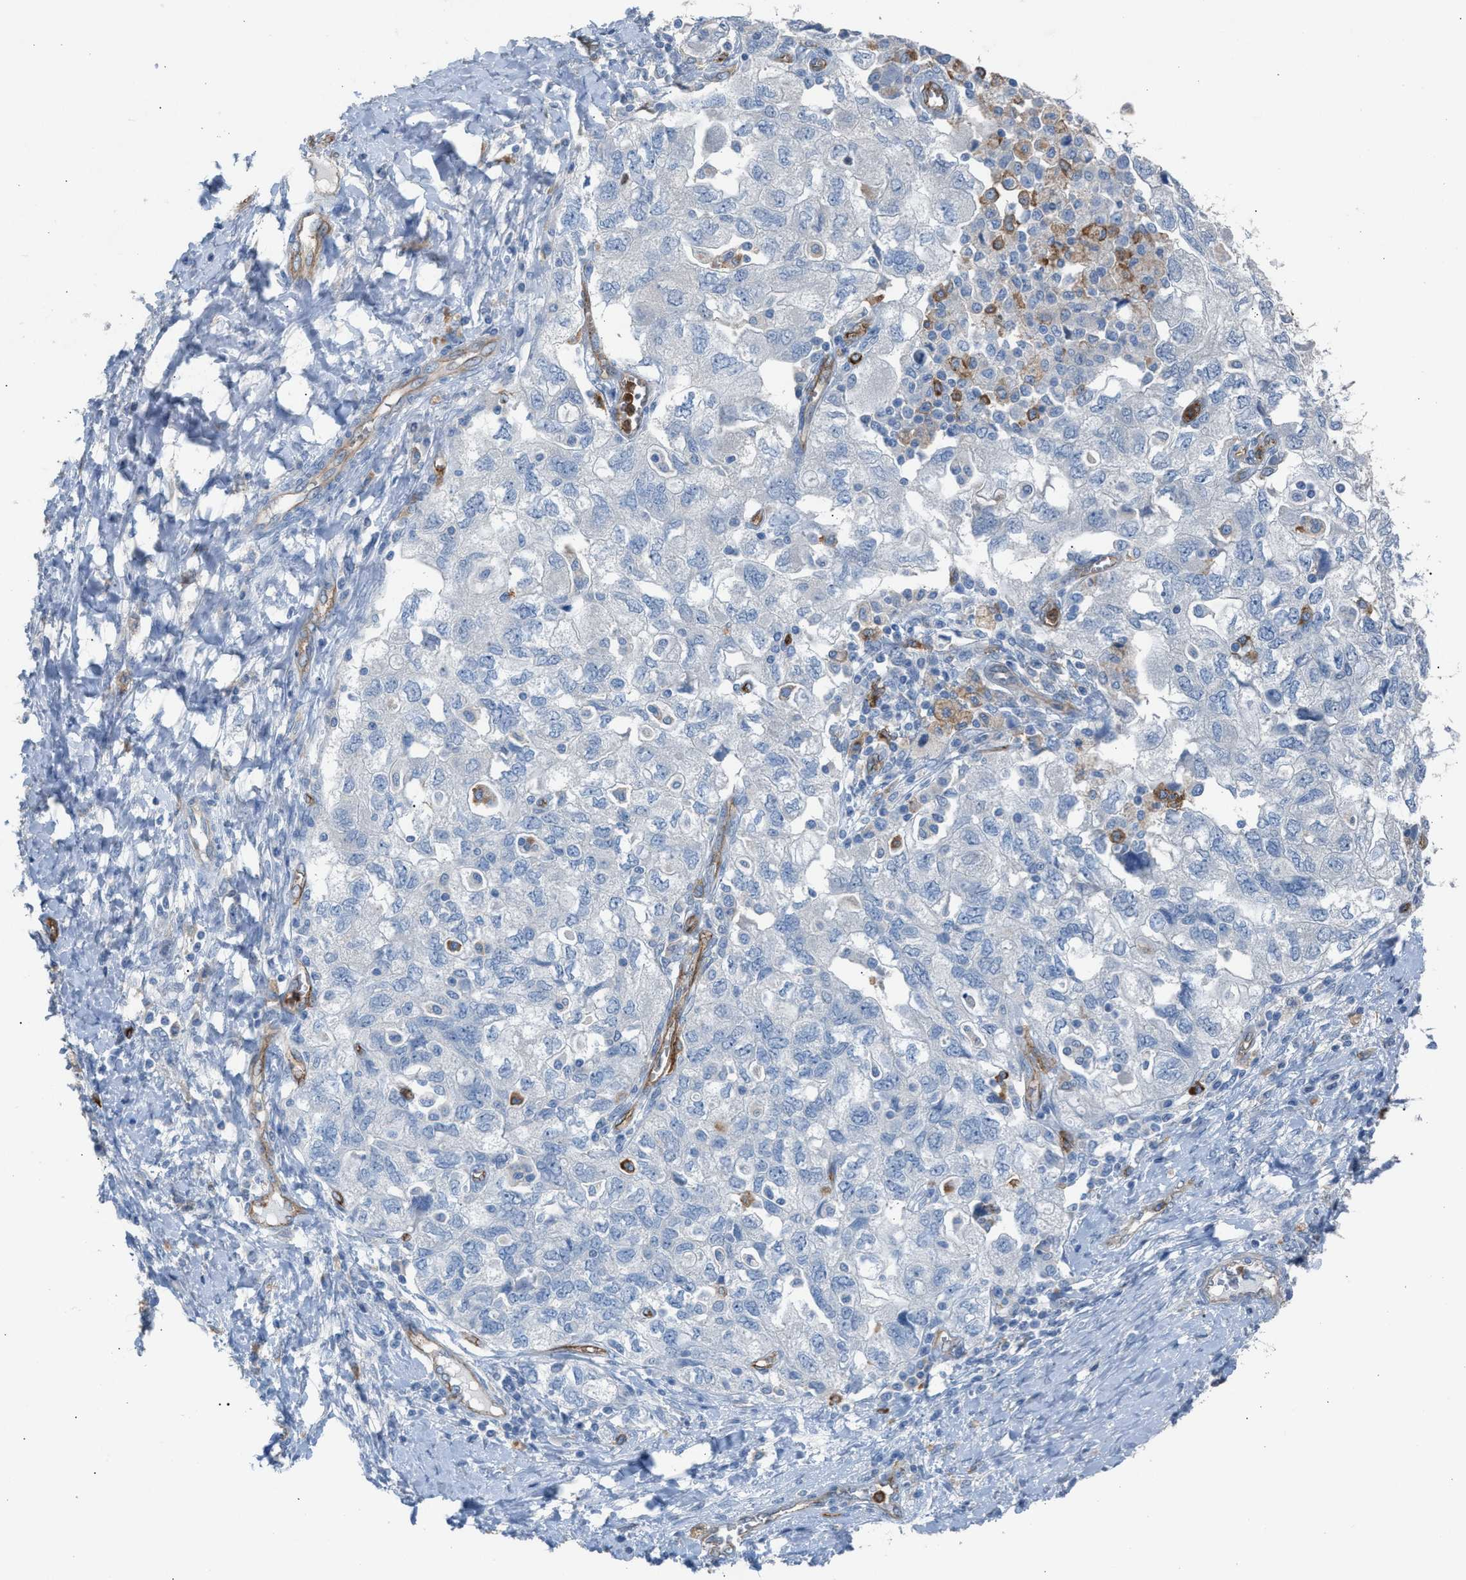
{"staining": {"intensity": "negative", "quantity": "none", "location": "none"}, "tissue": "ovarian cancer", "cell_type": "Tumor cells", "image_type": "cancer", "snomed": [{"axis": "morphology", "description": "Carcinoma, NOS"}, {"axis": "morphology", "description": "Cystadenocarcinoma, serous, NOS"}, {"axis": "topography", "description": "Ovary"}], "caption": "Micrograph shows no significant protein staining in tumor cells of ovarian cancer.", "gene": "DYSF", "patient": {"sex": "female", "age": 69}}